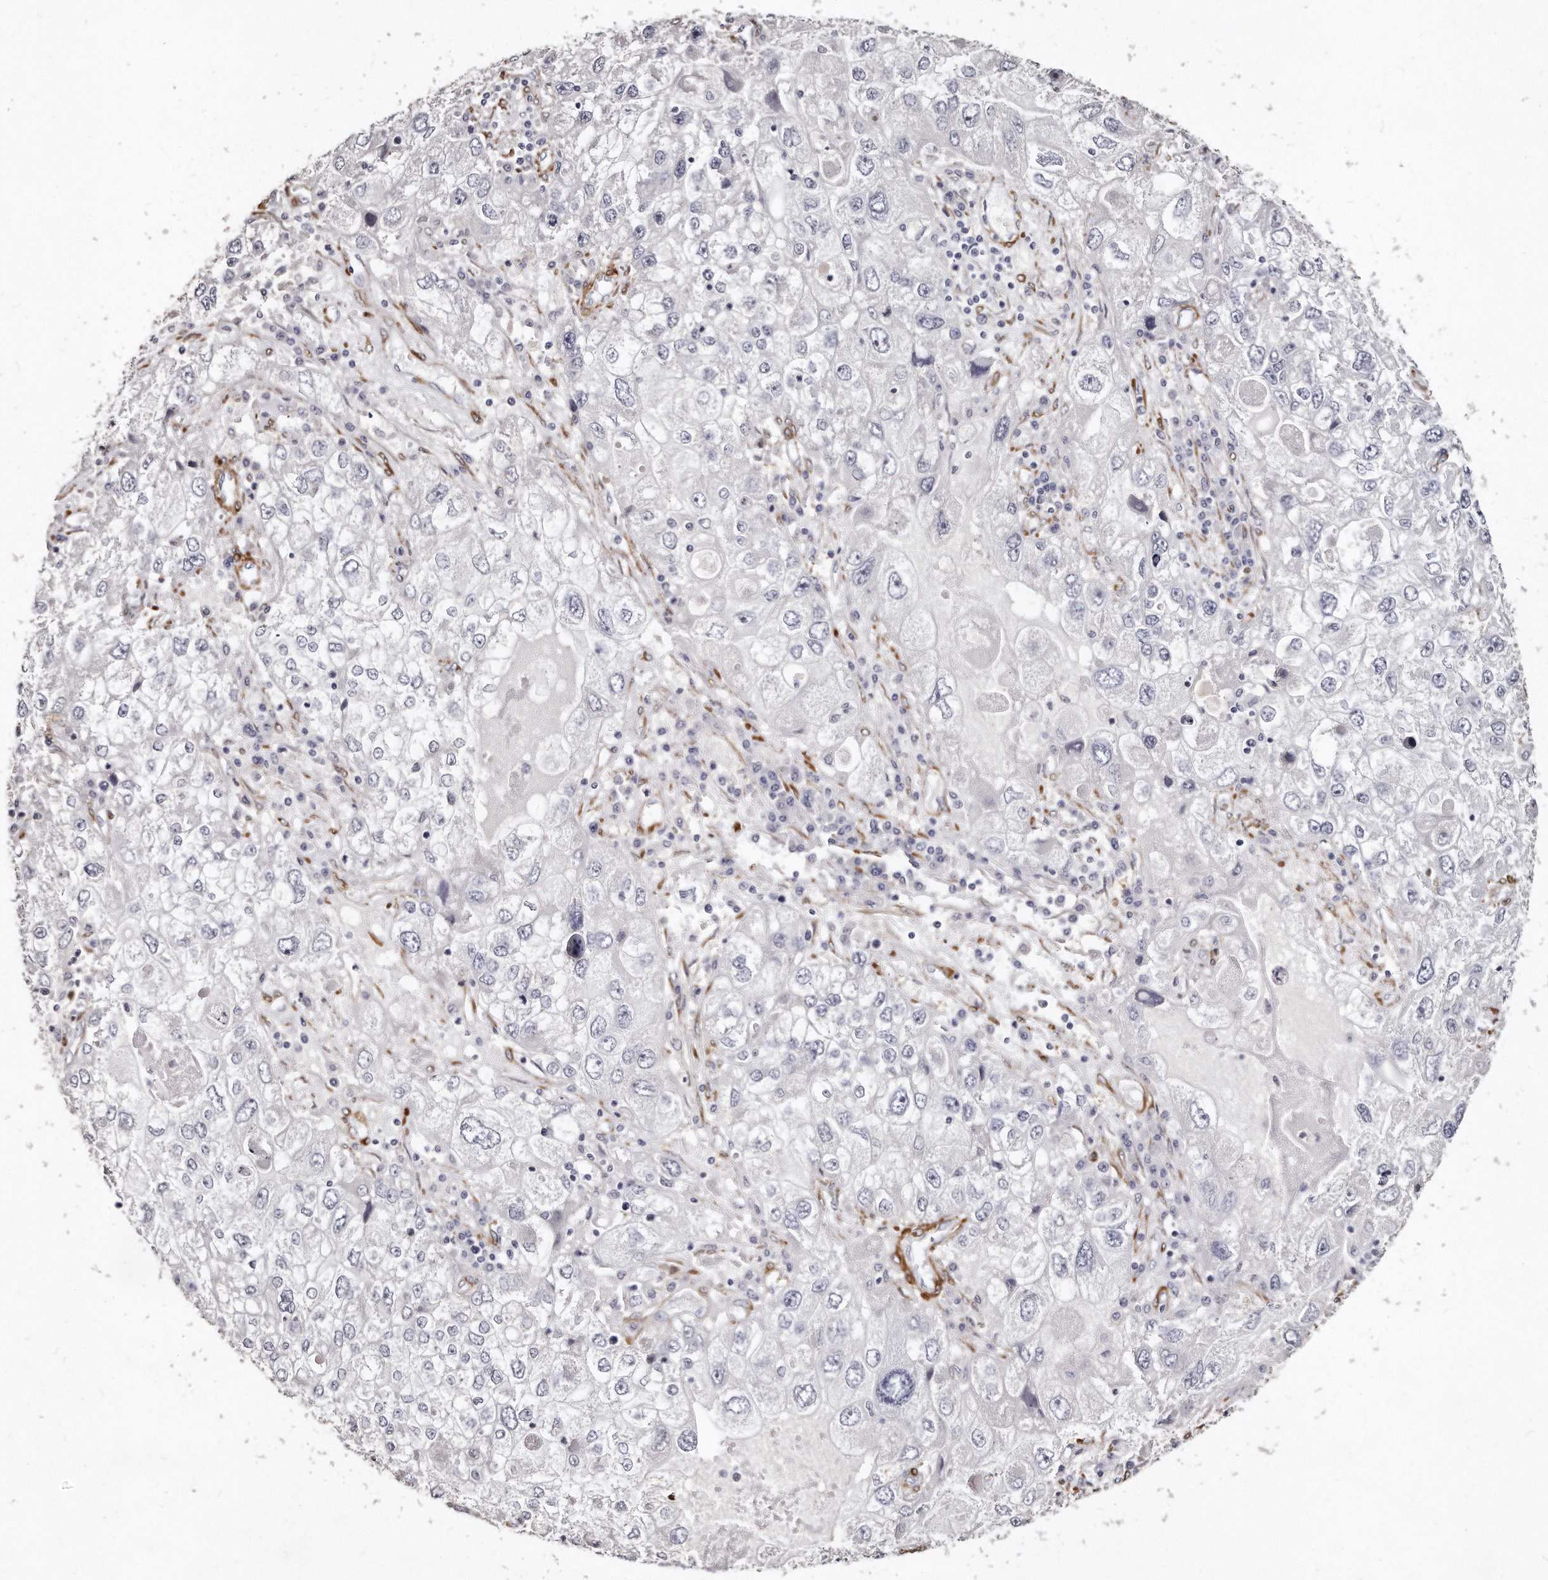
{"staining": {"intensity": "negative", "quantity": "none", "location": "none"}, "tissue": "endometrial cancer", "cell_type": "Tumor cells", "image_type": "cancer", "snomed": [{"axis": "morphology", "description": "Adenocarcinoma, NOS"}, {"axis": "topography", "description": "Endometrium"}], "caption": "Image shows no protein expression in tumor cells of endometrial adenocarcinoma tissue. (DAB (3,3'-diaminobenzidine) immunohistochemistry (IHC), high magnification).", "gene": "LMOD1", "patient": {"sex": "female", "age": 49}}